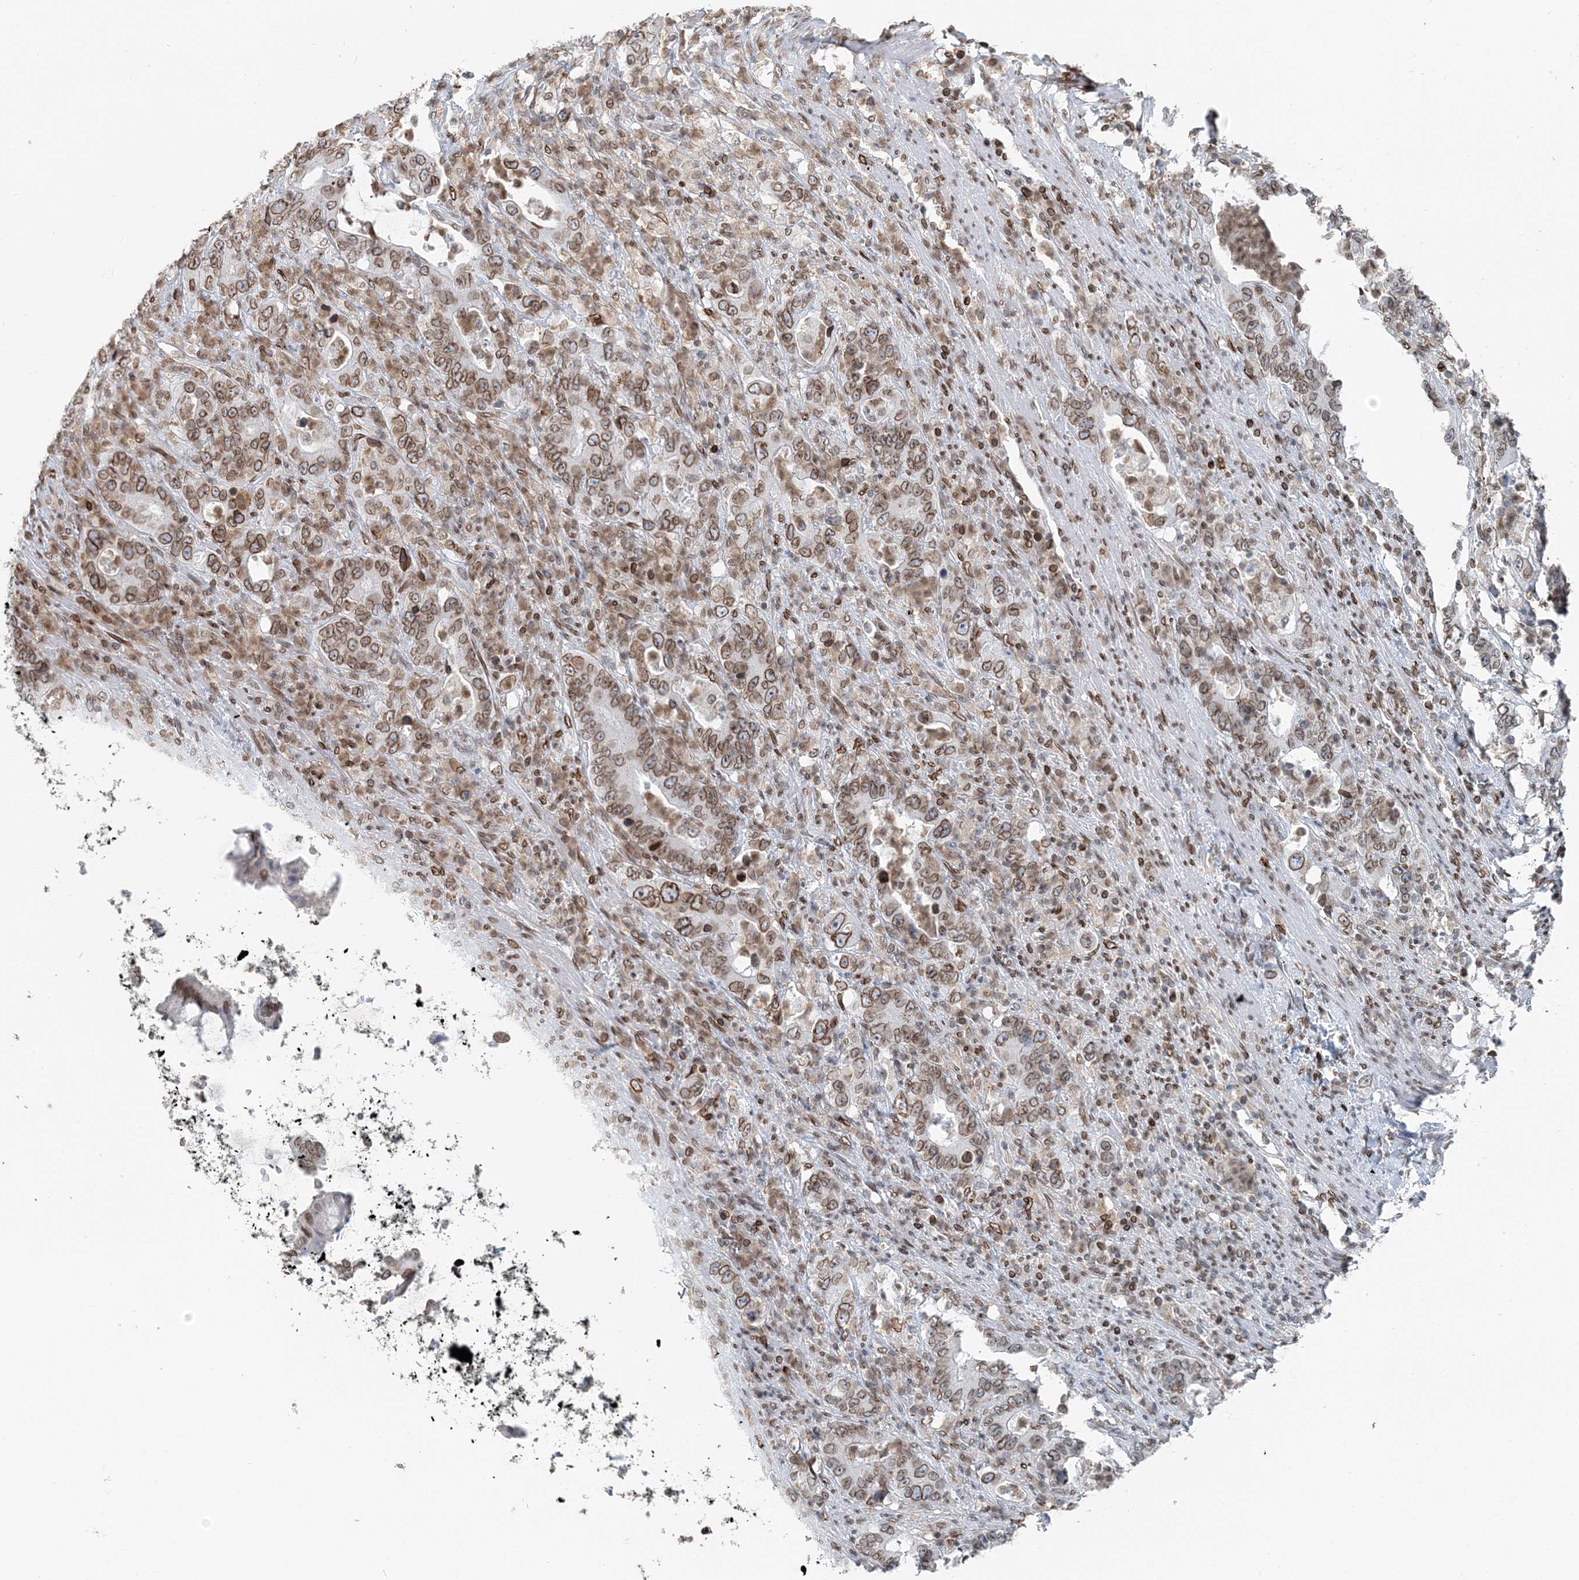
{"staining": {"intensity": "moderate", "quantity": ">75%", "location": "cytoplasmic/membranous,nuclear"}, "tissue": "colorectal cancer", "cell_type": "Tumor cells", "image_type": "cancer", "snomed": [{"axis": "morphology", "description": "Adenocarcinoma, NOS"}, {"axis": "topography", "description": "Colon"}], "caption": "A micrograph of colorectal cancer (adenocarcinoma) stained for a protein demonstrates moderate cytoplasmic/membranous and nuclear brown staining in tumor cells.", "gene": "GJD4", "patient": {"sex": "female", "age": 75}}